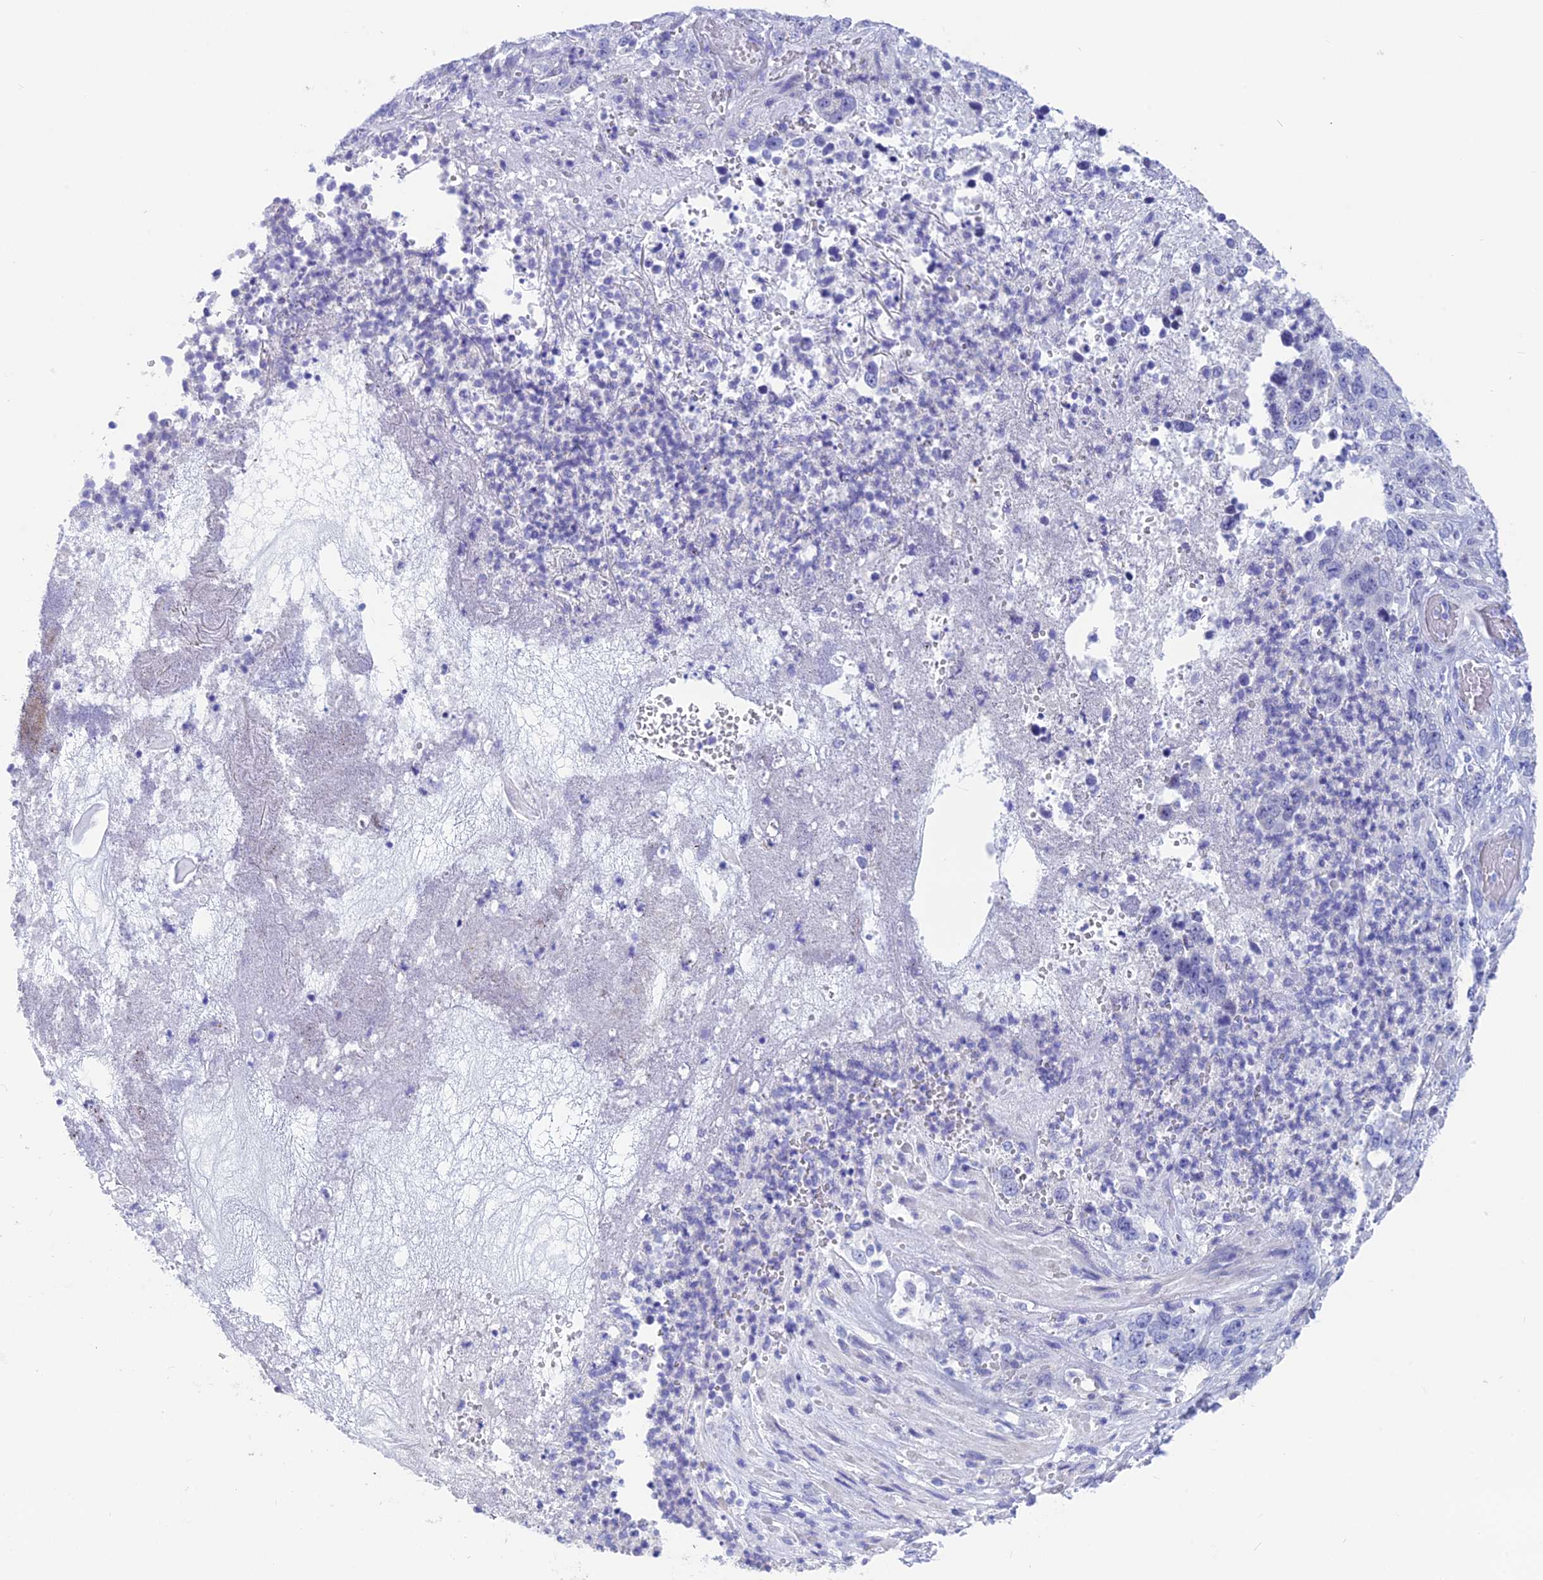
{"staining": {"intensity": "negative", "quantity": "none", "location": "none"}, "tissue": "stomach cancer", "cell_type": "Tumor cells", "image_type": "cancer", "snomed": [{"axis": "morphology", "description": "Adenocarcinoma, NOS"}, {"axis": "topography", "description": "Stomach"}], "caption": "Tumor cells show no significant protein positivity in adenocarcinoma (stomach). Brightfield microscopy of immunohistochemistry (IHC) stained with DAB (brown) and hematoxylin (blue), captured at high magnification.", "gene": "SNTN", "patient": {"sex": "male", "age": 48}}